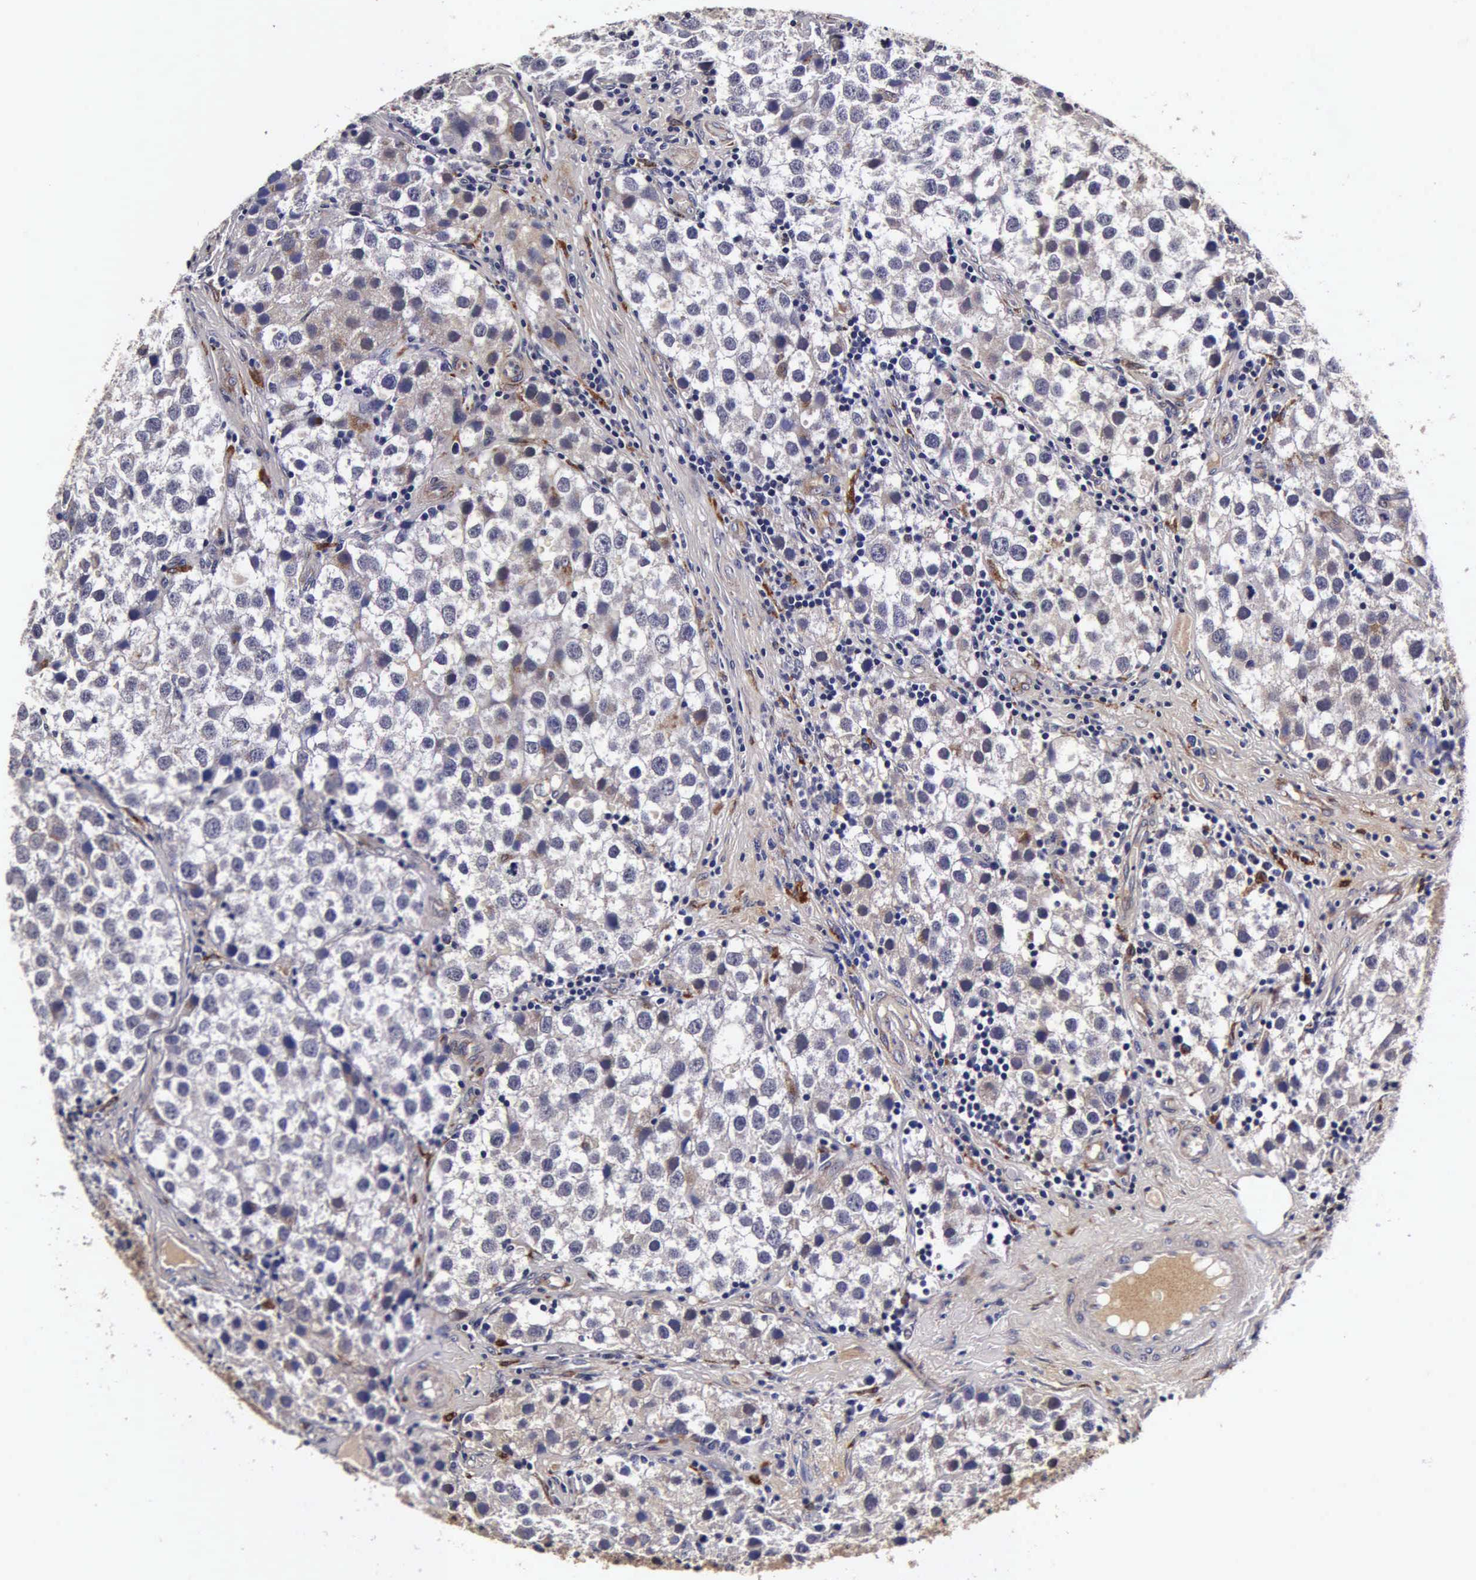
{"staining": {"intensity": "negative", "quantity": "none", "location": "none"}, "tissue": "testis cancer", "cell_type": "Tumor cells", "image_type": "cancer", "snomed": [{"axis": "morphology", "description": "Seminoma, NOS"}, {"axis": "topography", "description": "Testis"}], "caption": "This histopathology image is of testis seminoma stained with immunohistochemistry to label a protein in brown with the nuclei are counter-stained blue. There is no expression in tumor cells.", "gene": "CST3", "patient": {"sex": "male", "age": 39}}